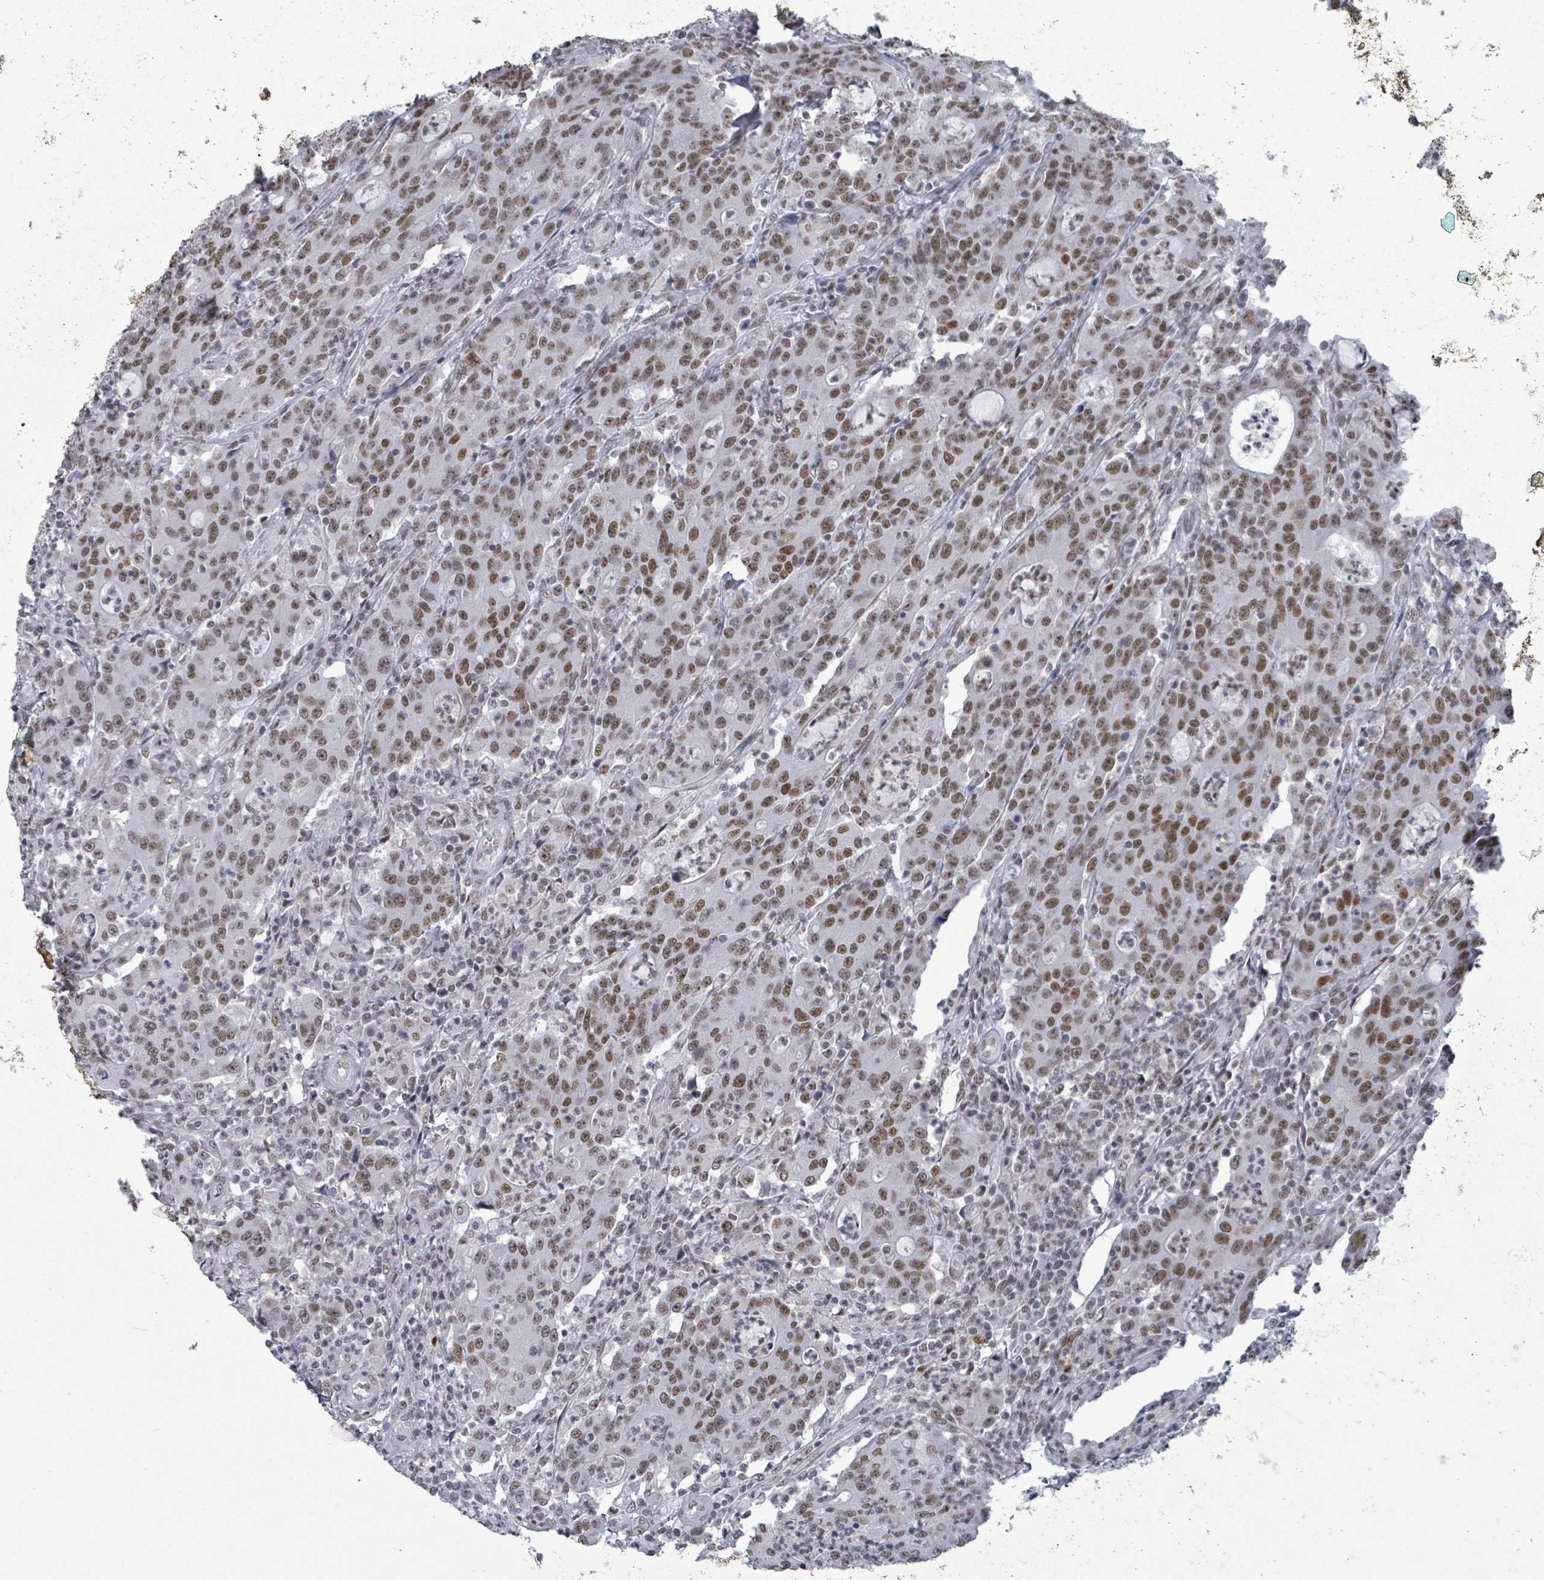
{"staining": {"intensity": "moderate", "quantity": ">75%", "location": "nuclear"}, "tissue": "colorectal cancer", "cell_type": "Tumor cells", "image_type": "cancer", "snomed": [{"axis": "morphology", "description": "Adenocarcinoma, NOS"}, {"axis": "topography", "description": "Colon"}], "caption": "Colorectal cancer stained for a protein (brown) exhibits moderate nuclear positive staining in approximately >75% of tumor cells.", "gene": "ERCC5", "patient": {"sex": "male", "age": 83}}